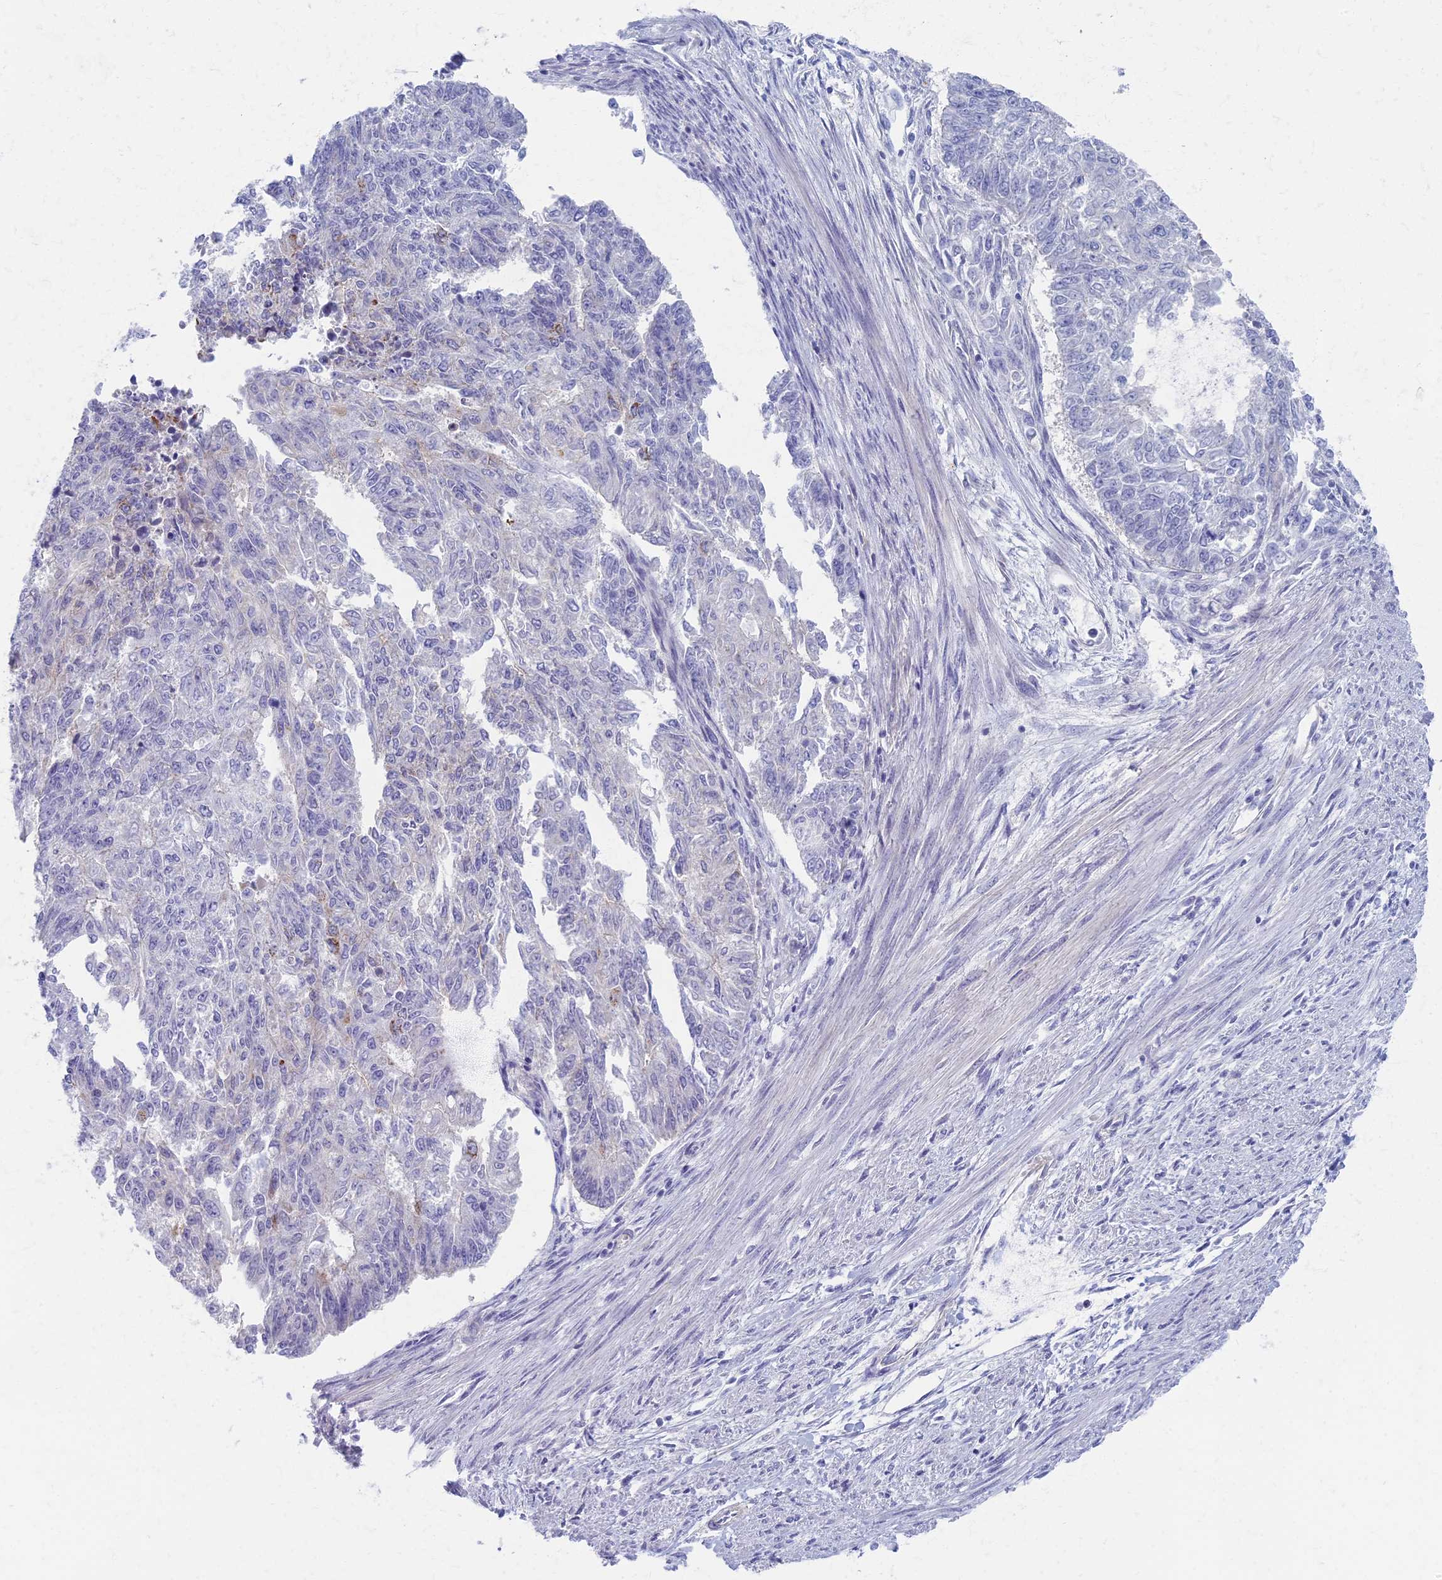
{"staining": {"intensity": "negative", "quantity": "none", "location": "none"}, "tissue": "endometrial cancer", "cell_type": "Tumor cells", "image_type": "cancer", "snomed": [{"axis": "morphology", "description": "Adenocarcinoma, NOS"}, {"axis": "topography", "description": "Endometrium"}], "caption": "Tumor cells show no significant positivity in endometrial cancer (adenocarcinoma).", "gene": "AP4E1", "patient": {"sex": "female", "age": 32}}